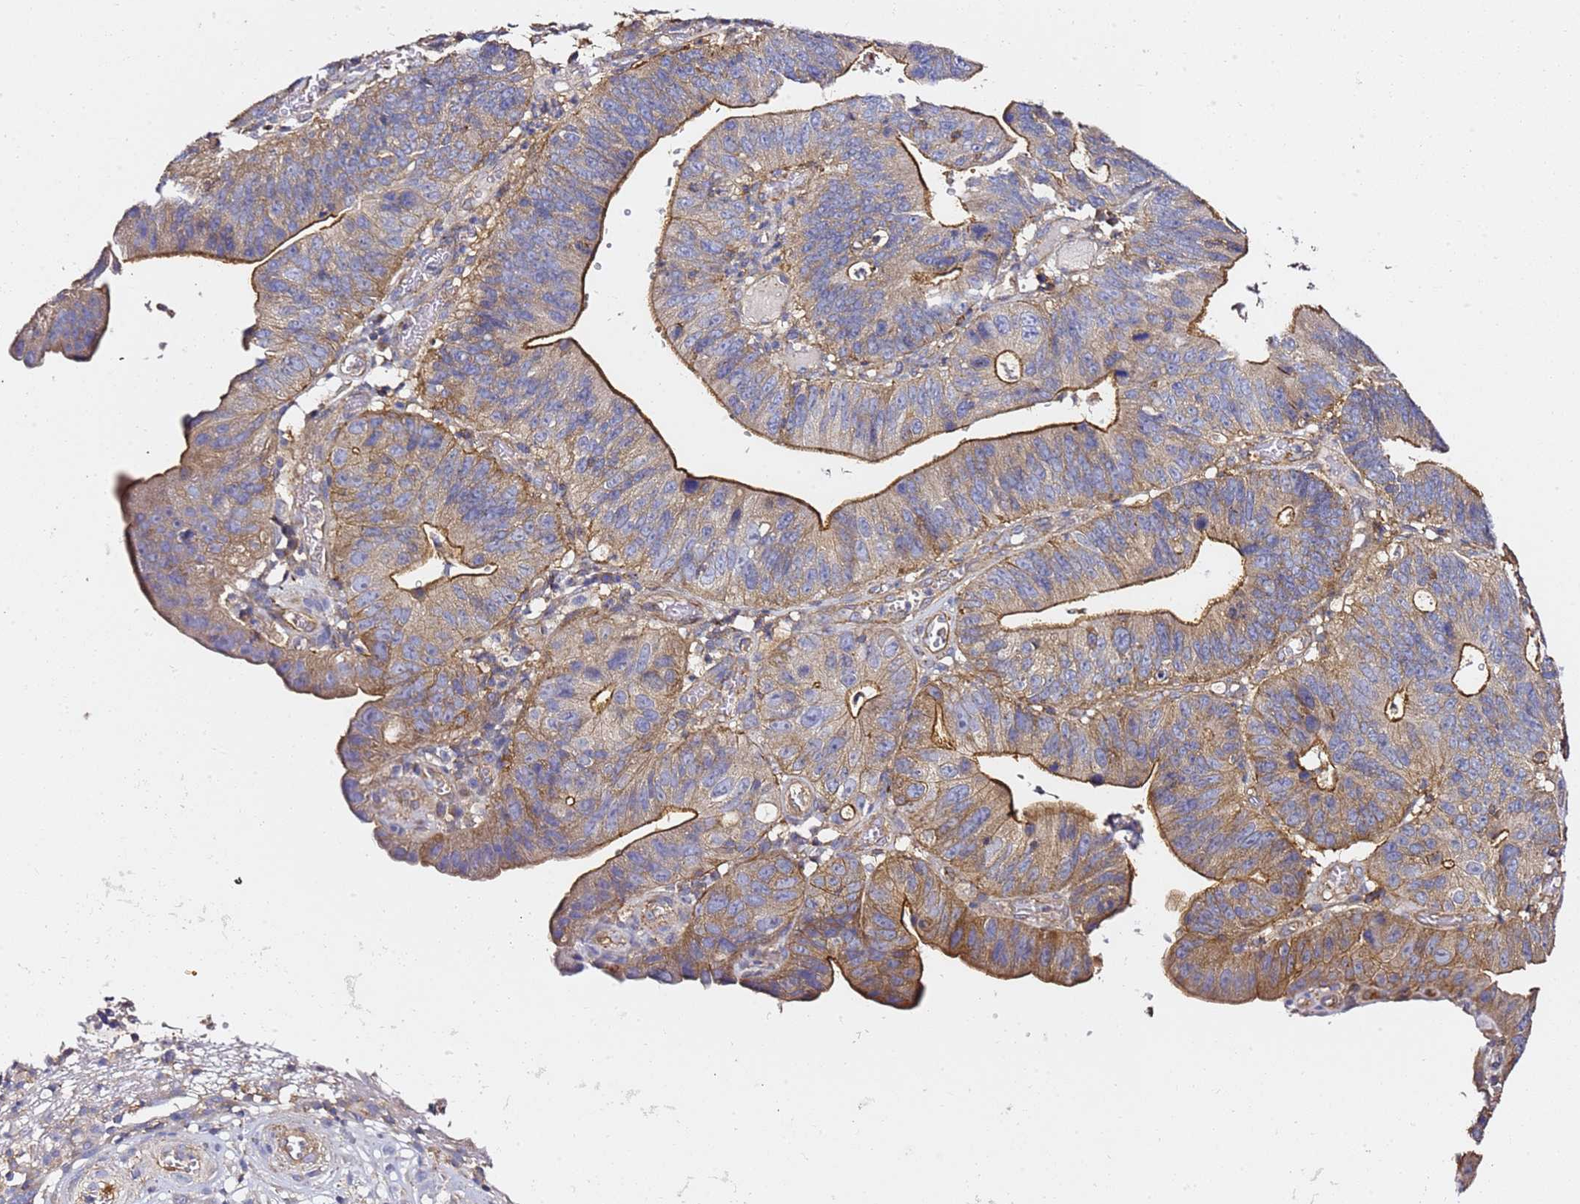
{"staining": {"intensity": "moderate", "quantity": "25%-75%", "location": "cytoplasmic/membranous"}, "tissue": "stomach cancer", "cell_type": "Tumor cells", "image_type": "cancer", "snomed": [{"axis": "morphology", "description": "Adenocarcinoma, NOS"}, {"axis": "topography", "description": "Stomach"}], "caption": "Protein positivity by IHC shows moderate cytoplasmic/membranous staining in about 25%-75% of tumor cells in stomach adenocarcinoma.", "gene": "ZFP36L2", "patient": {"sex": "male", "age": 59}}